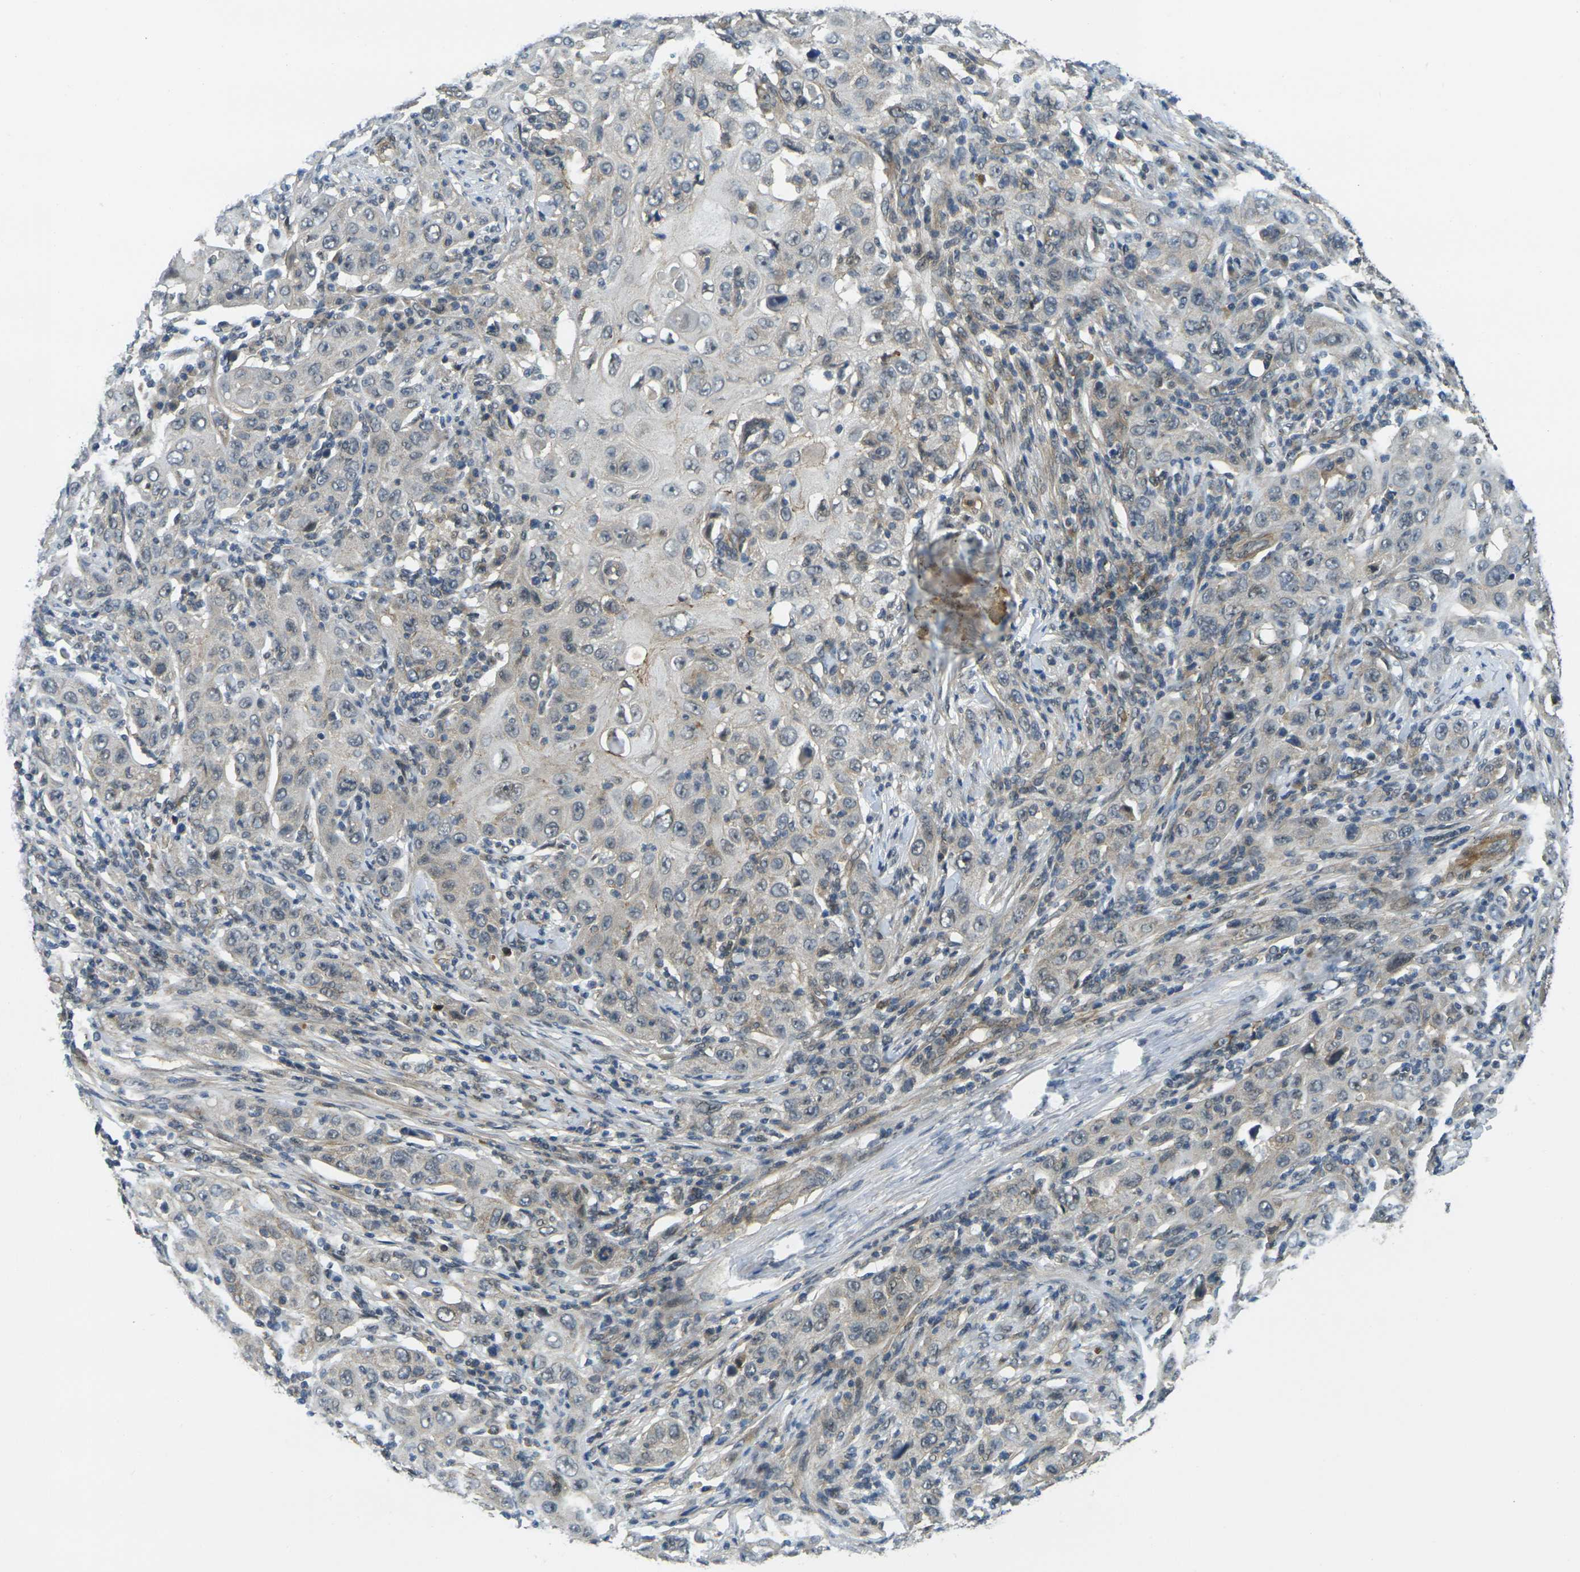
{"staining": {"intensity": "weak", "quantity": "<25%", "location": "cytoplasmic/membranous"}, "tissue": "skin cancer", "cell_type": "Tumor cells", "image_type": "cancer", "snomed": [{"axis": "morphology", "description": "Squamous cell carcinoma, NOS"}, {"axis": "topography", "description": "Skin"}], "caption": "The photomicrograph displays no staining of tumor cells in squamous cell carcinoma (skin).", "gene": "KCTD10", "patient": {"sex": "female", "age": 88}}